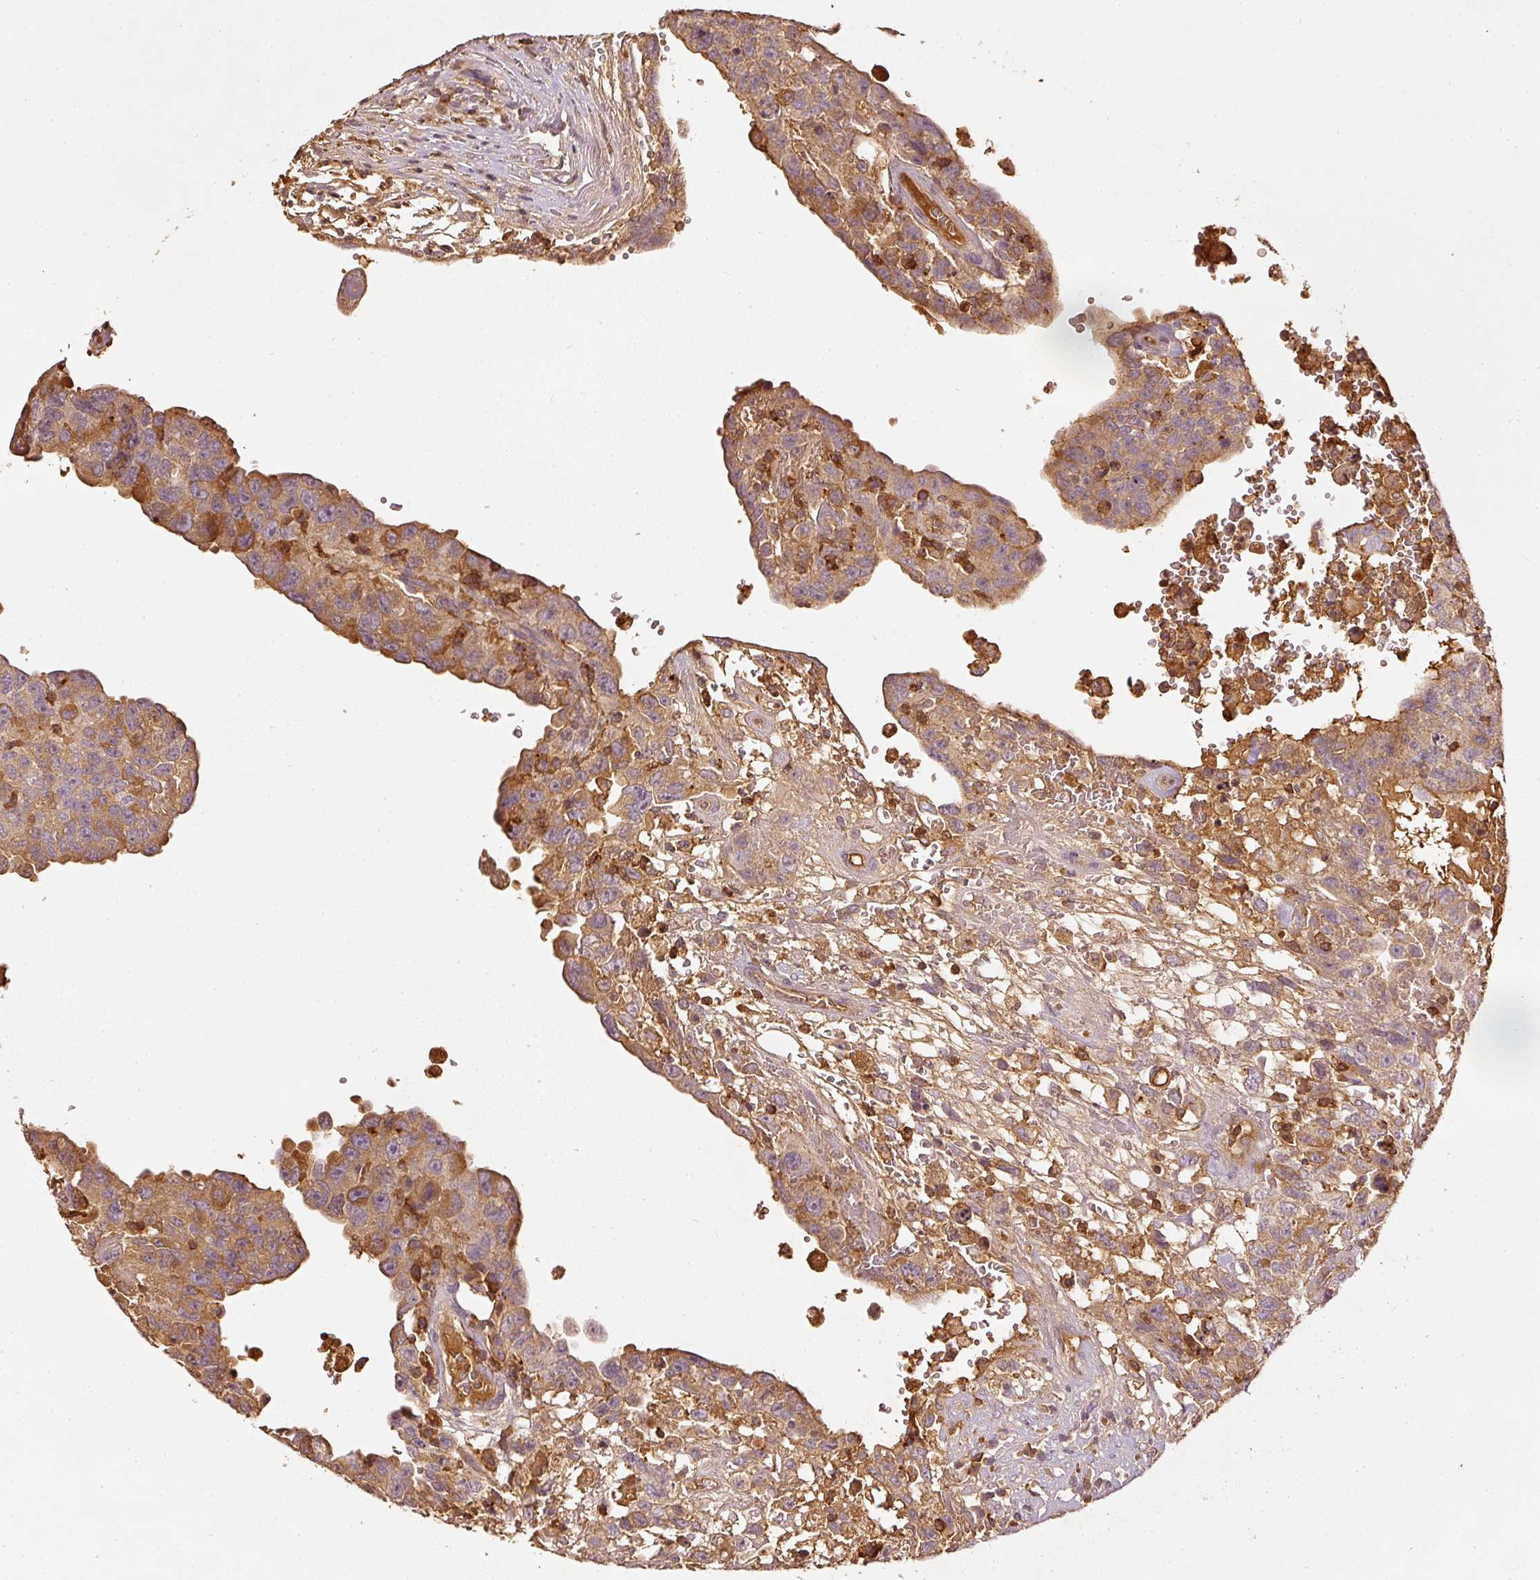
{"staining": {"intensity": "moderate", "quantity": ">75%", "location": "cytoplasmic/membranous"}, "tissue": "testis cancer", "cell_type": "Tumor cells", "image_type": "cancer", "snomed": [{"axis": "morphology", "description": "Carcinoma, Embryonal, NOS"}, {"axis": "topography", "description": "Testis"}], "caption": "Immunohistochemical staining of human embryonal carcinoma (testis) displays medium levels of moderate cytoplasmic/membranous protein expression in approximately >75% of tumor cells. (Brightfield microscopy of DAB IHC at high magnification).", "gene": "EVL", "patient": {"sex": "male", "age": 26}}